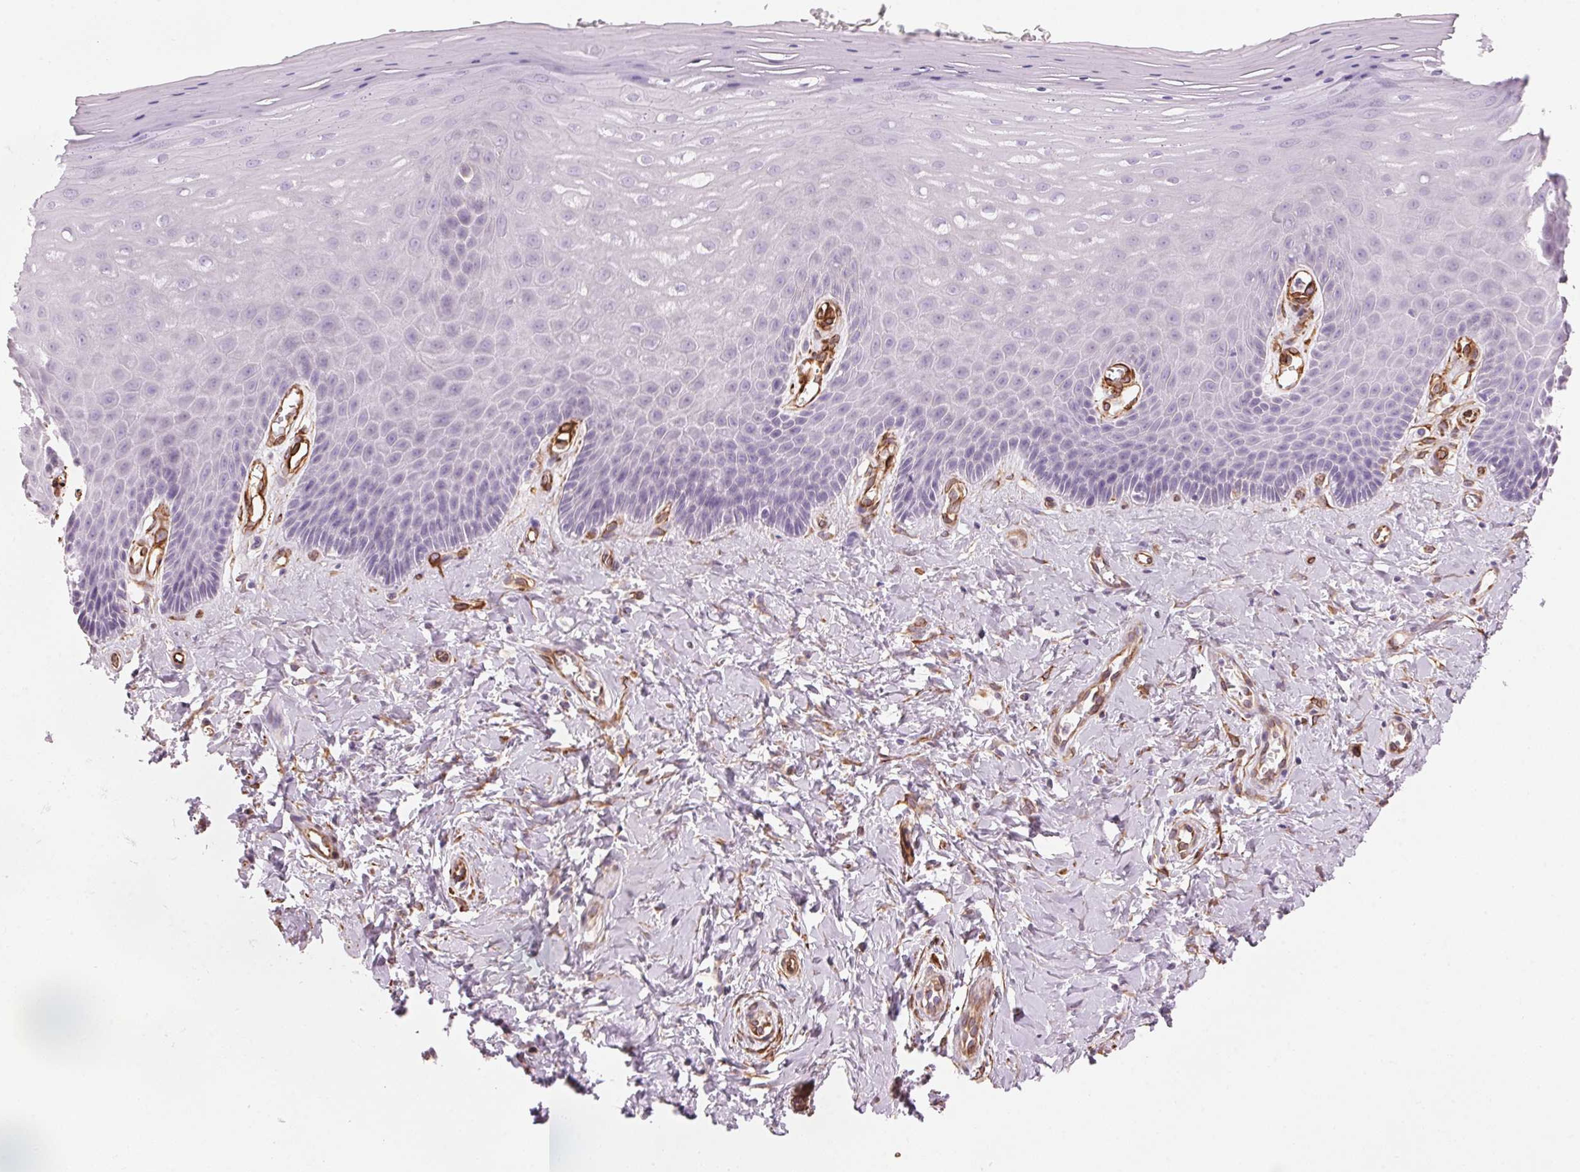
{"staining": {"intensity": "negative", "quantity": "none", "location": "none"}, "tissue": "vagina", "cell_type": "Squamous epithelial cells", "image_type": "normal", "snomed": [{"axis": "morphology", "description": "Normal tissue, NOS"}, {"axis": "topography", "description": "Vagina"}], "caption": "Immunohistochemistry (IHC) micrograph of normal vagina: vagina stained with DAB reveals no significant protein expression in squamous epithelial cells. The staining was performed using DAB (3,3'-diaminobenzidine) to visualize the protein expression in brown, while the nuclei were stained in blue with hematoxylin (Magnification: 20x).", "gene": "CLPS", "patient": {"sex": "female", "age": 83}}